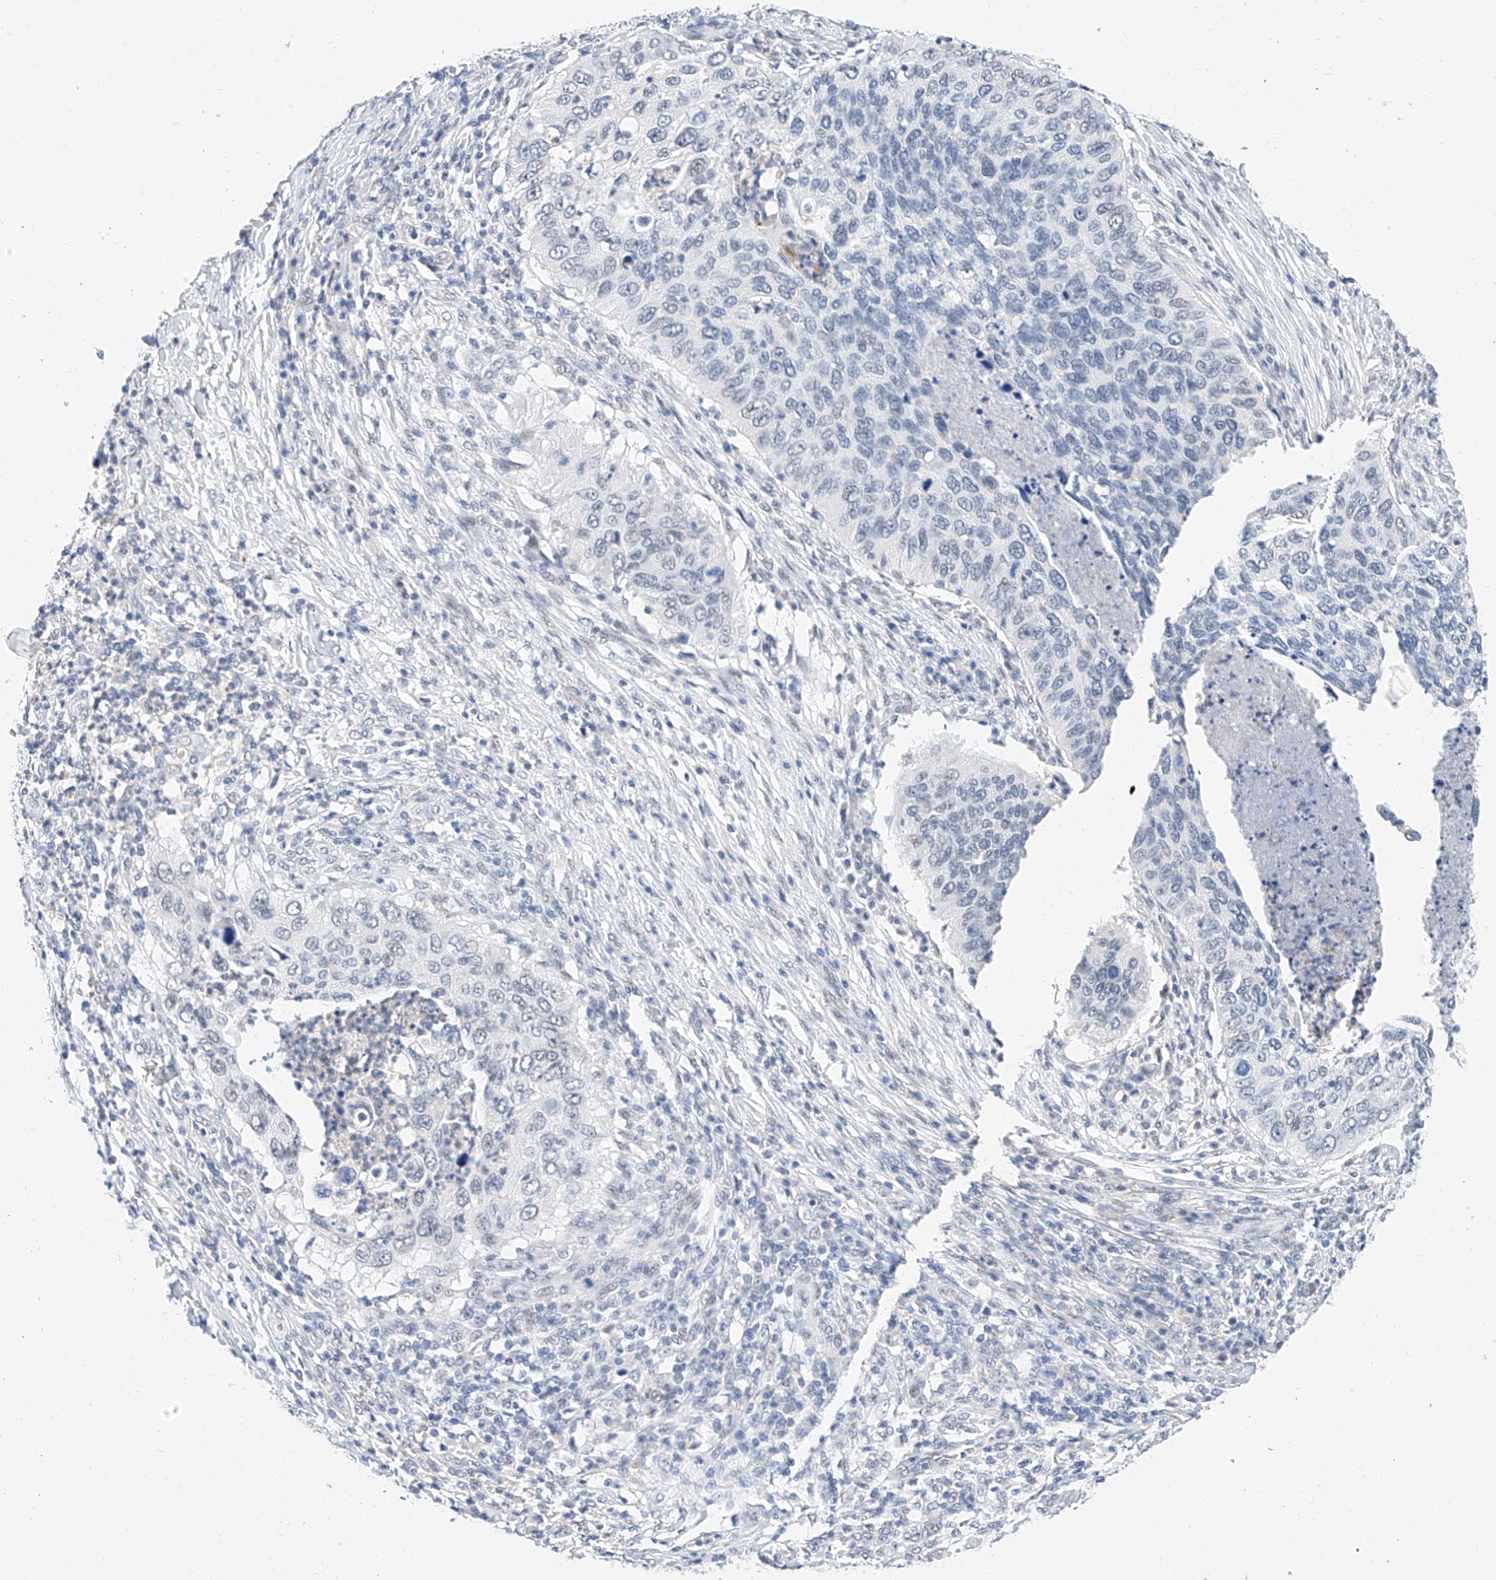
{"staining": {"intensity": "negative", "quantity": "none", "location": "none"}, "tissue": "cervical cancer", "cell_type": "Tumor cells", "image_type": "cancer", "snomed": [{"axis": "morphology", "description": "Squamous cell carcinoma, NOS"}, {"axis": "topography", "description": "Cervix"}], "caption": "An immunohistochemistry photomicrograph of cervical cancer is shown. There is no staining in tumor cells of cervical cancer.", "gene": "KCNJ1", "patient": {"sex": "female", "age": 38}}